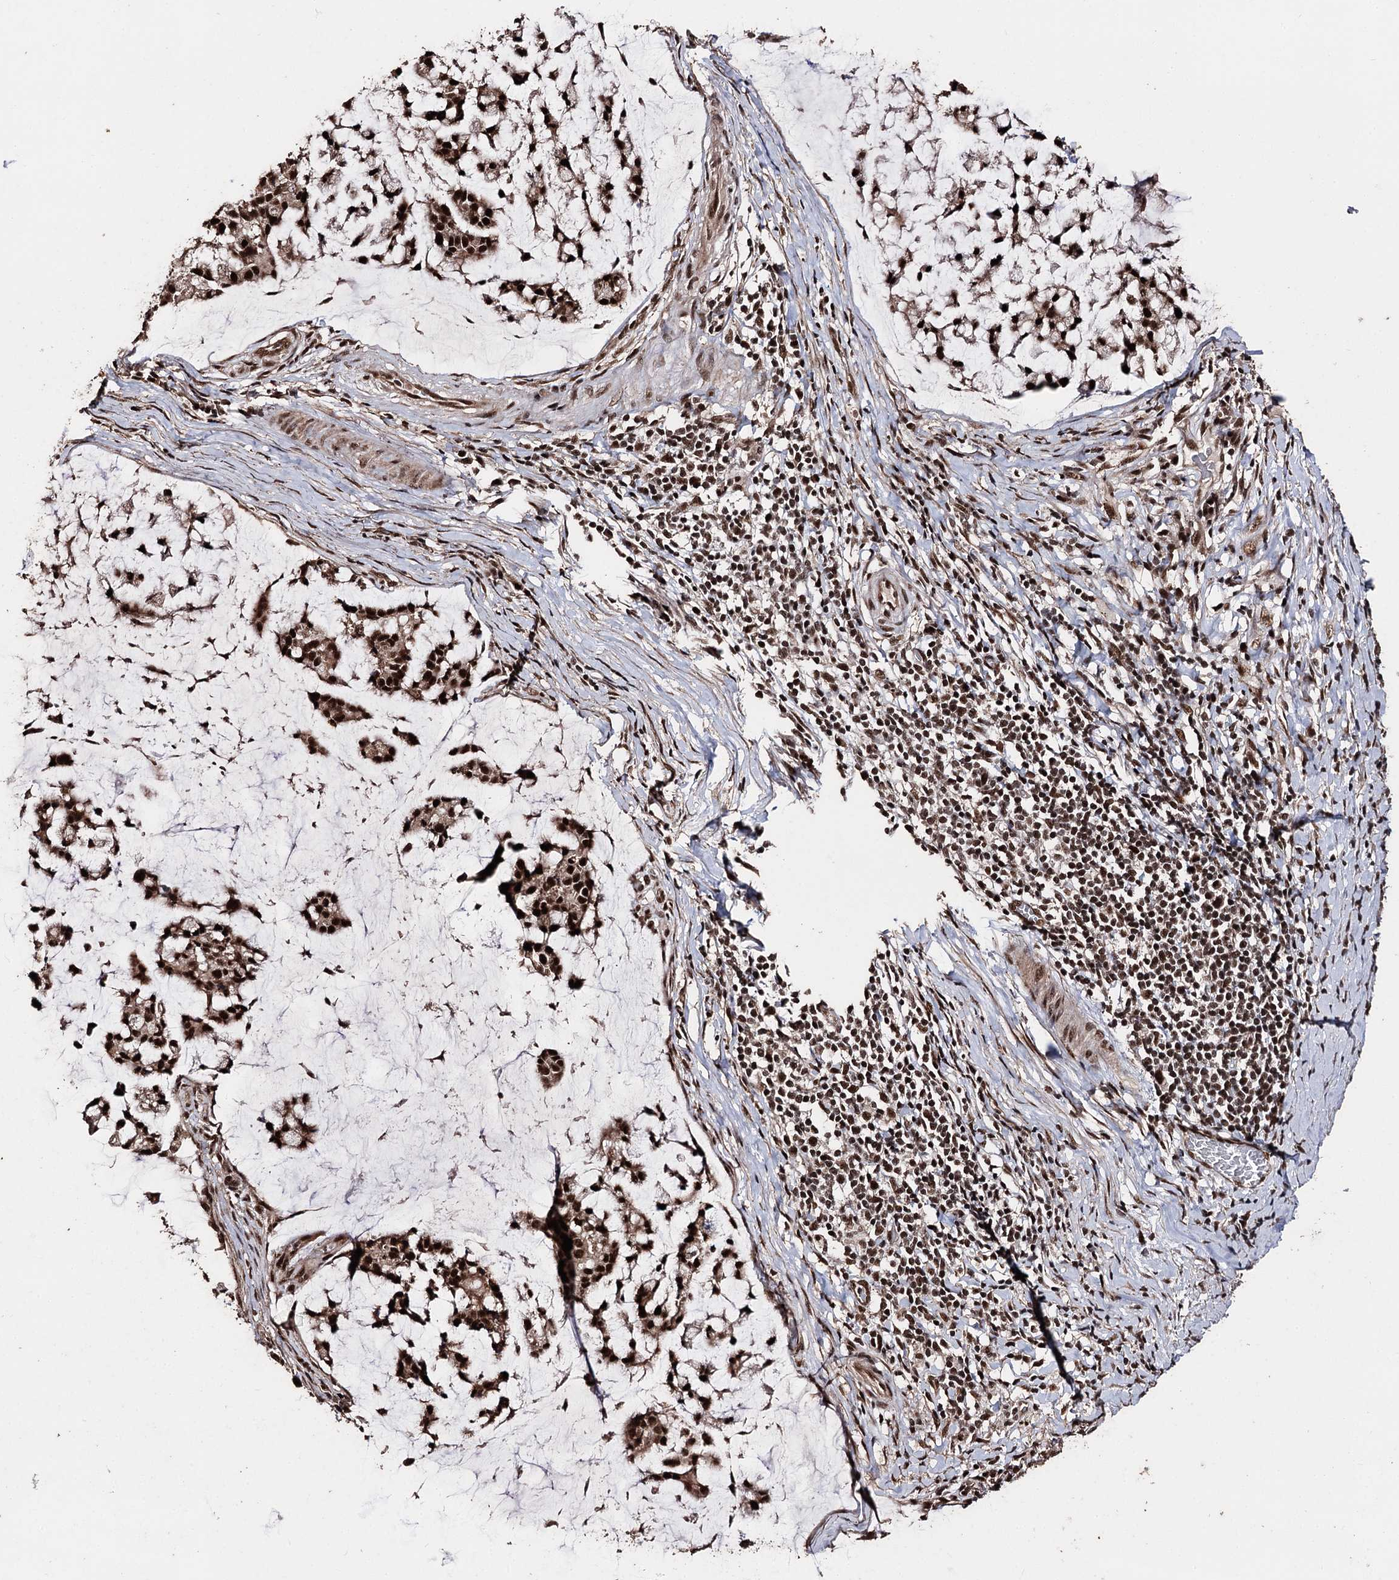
{"staining": {"intensity": "strong", "quantity": ">75%", "location": "cytoplasmic/membranous,nuclear"}, "tissue": "stomach cancer", "cell_type": "Tumor cells", "image_type": "cancer", "snomed": [{"axis": "morphology", "description": "Adenocarcinoma, NOS"}, {"axis": "topography", "description": "Stomach, lower"}], "caption": "Adenocarcinoma (stomach) stained with IHC reveals strong cytoplasmic/membranous and nuclear expression in approximately >75% of tumor cells.", "gene": "U2SURP", "patient": {"sex": "male", "age": 67}}